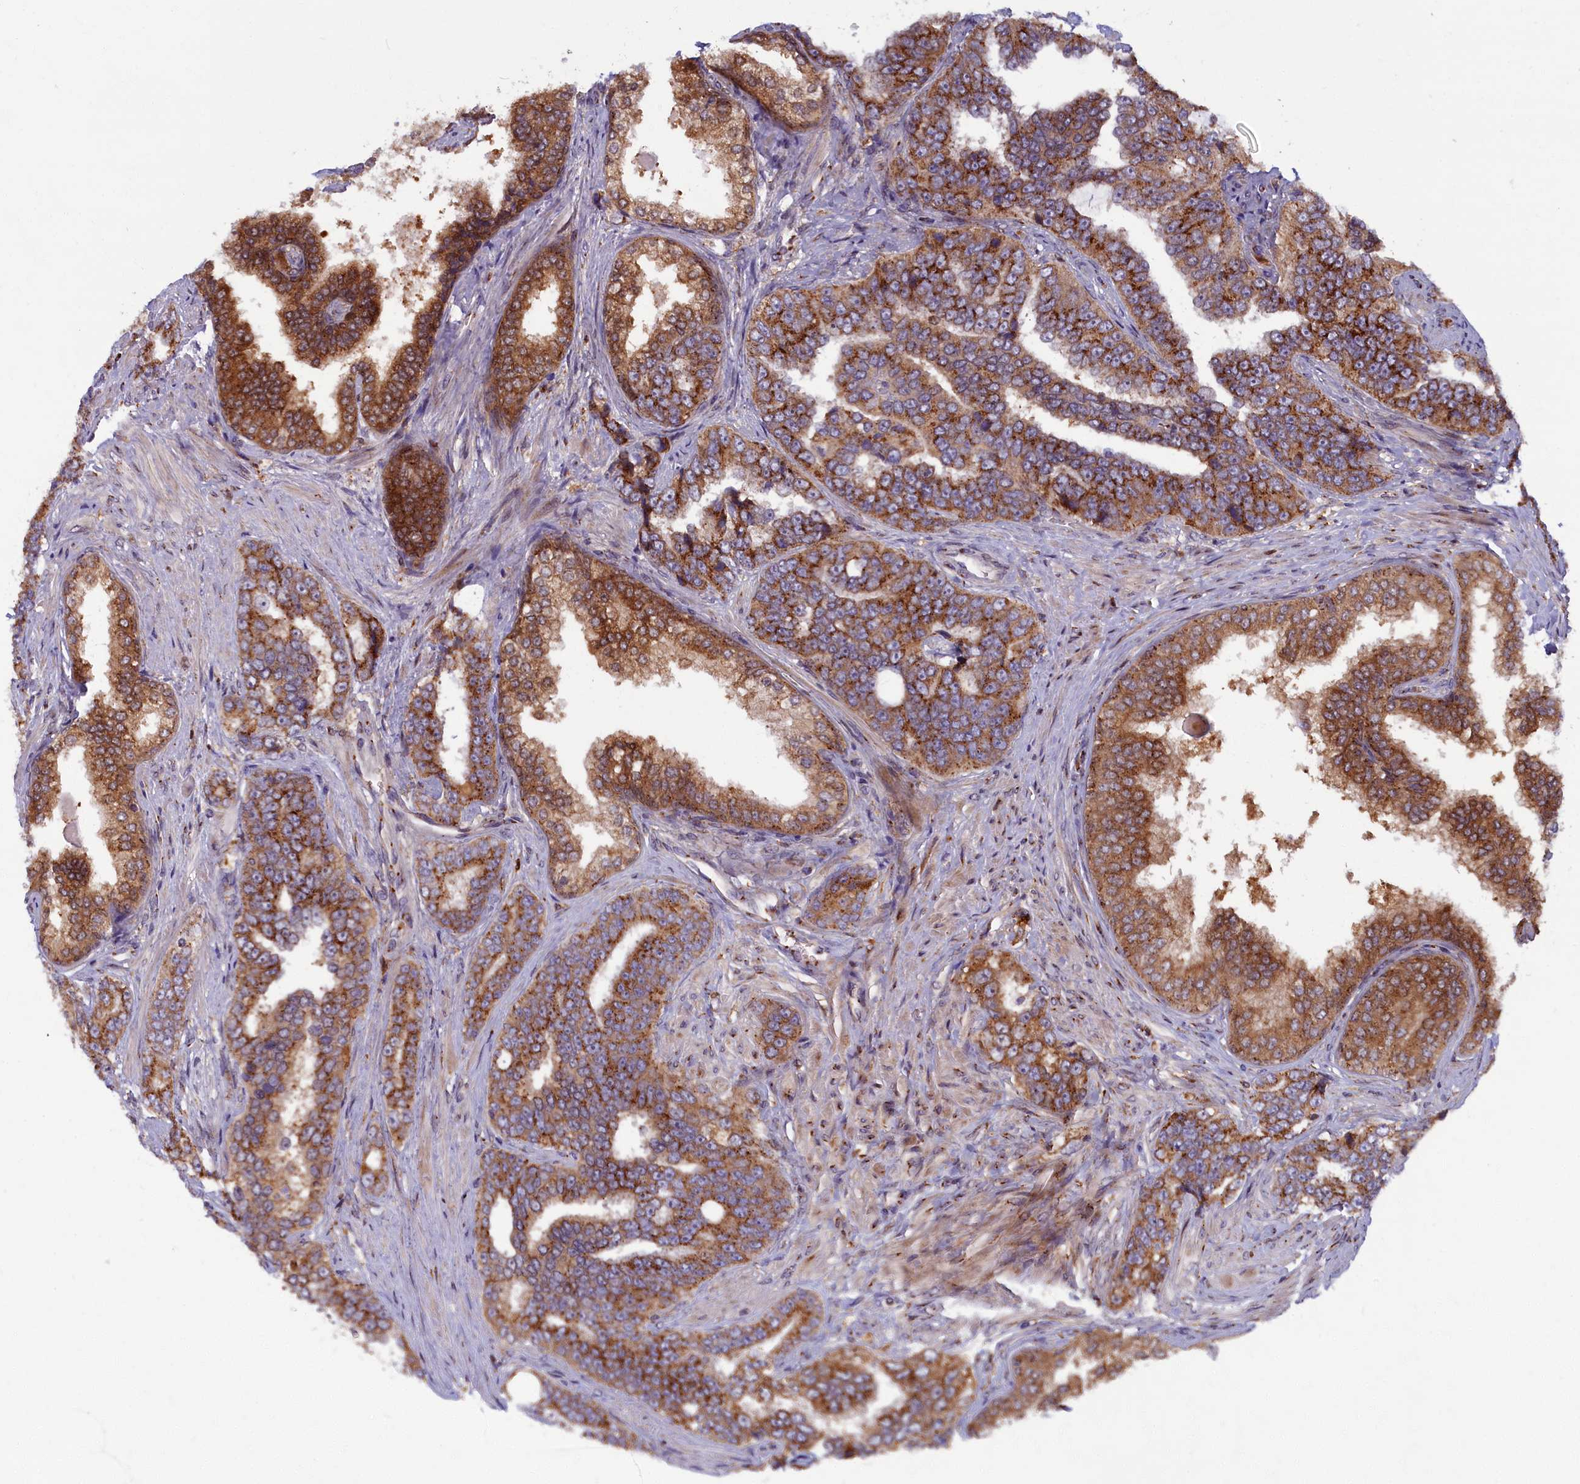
{"staining": {"intensity": "strong", "quantity": ">75%", "location": "cytoplasmic/membranous"}, "tissue": "prostate cancer", "cell_type": "Tumor cells", "image_type": "cancer", "snomed": [{"axis": "morphology", "description": "Adenocarcinoma, High grade"}, {"axis": "topography", "description": "Prostate"}], "caption": "An IHC histopathology image of tumor tissue is shown. Protein staining in brown highlights strong cytoplasmic/membranous positivity in prostate cancer (adenocarcinoma (high-grade)) within tumor cells.", "gene": "BLVRB", "patient": {"sex": "male", "age": 67}}